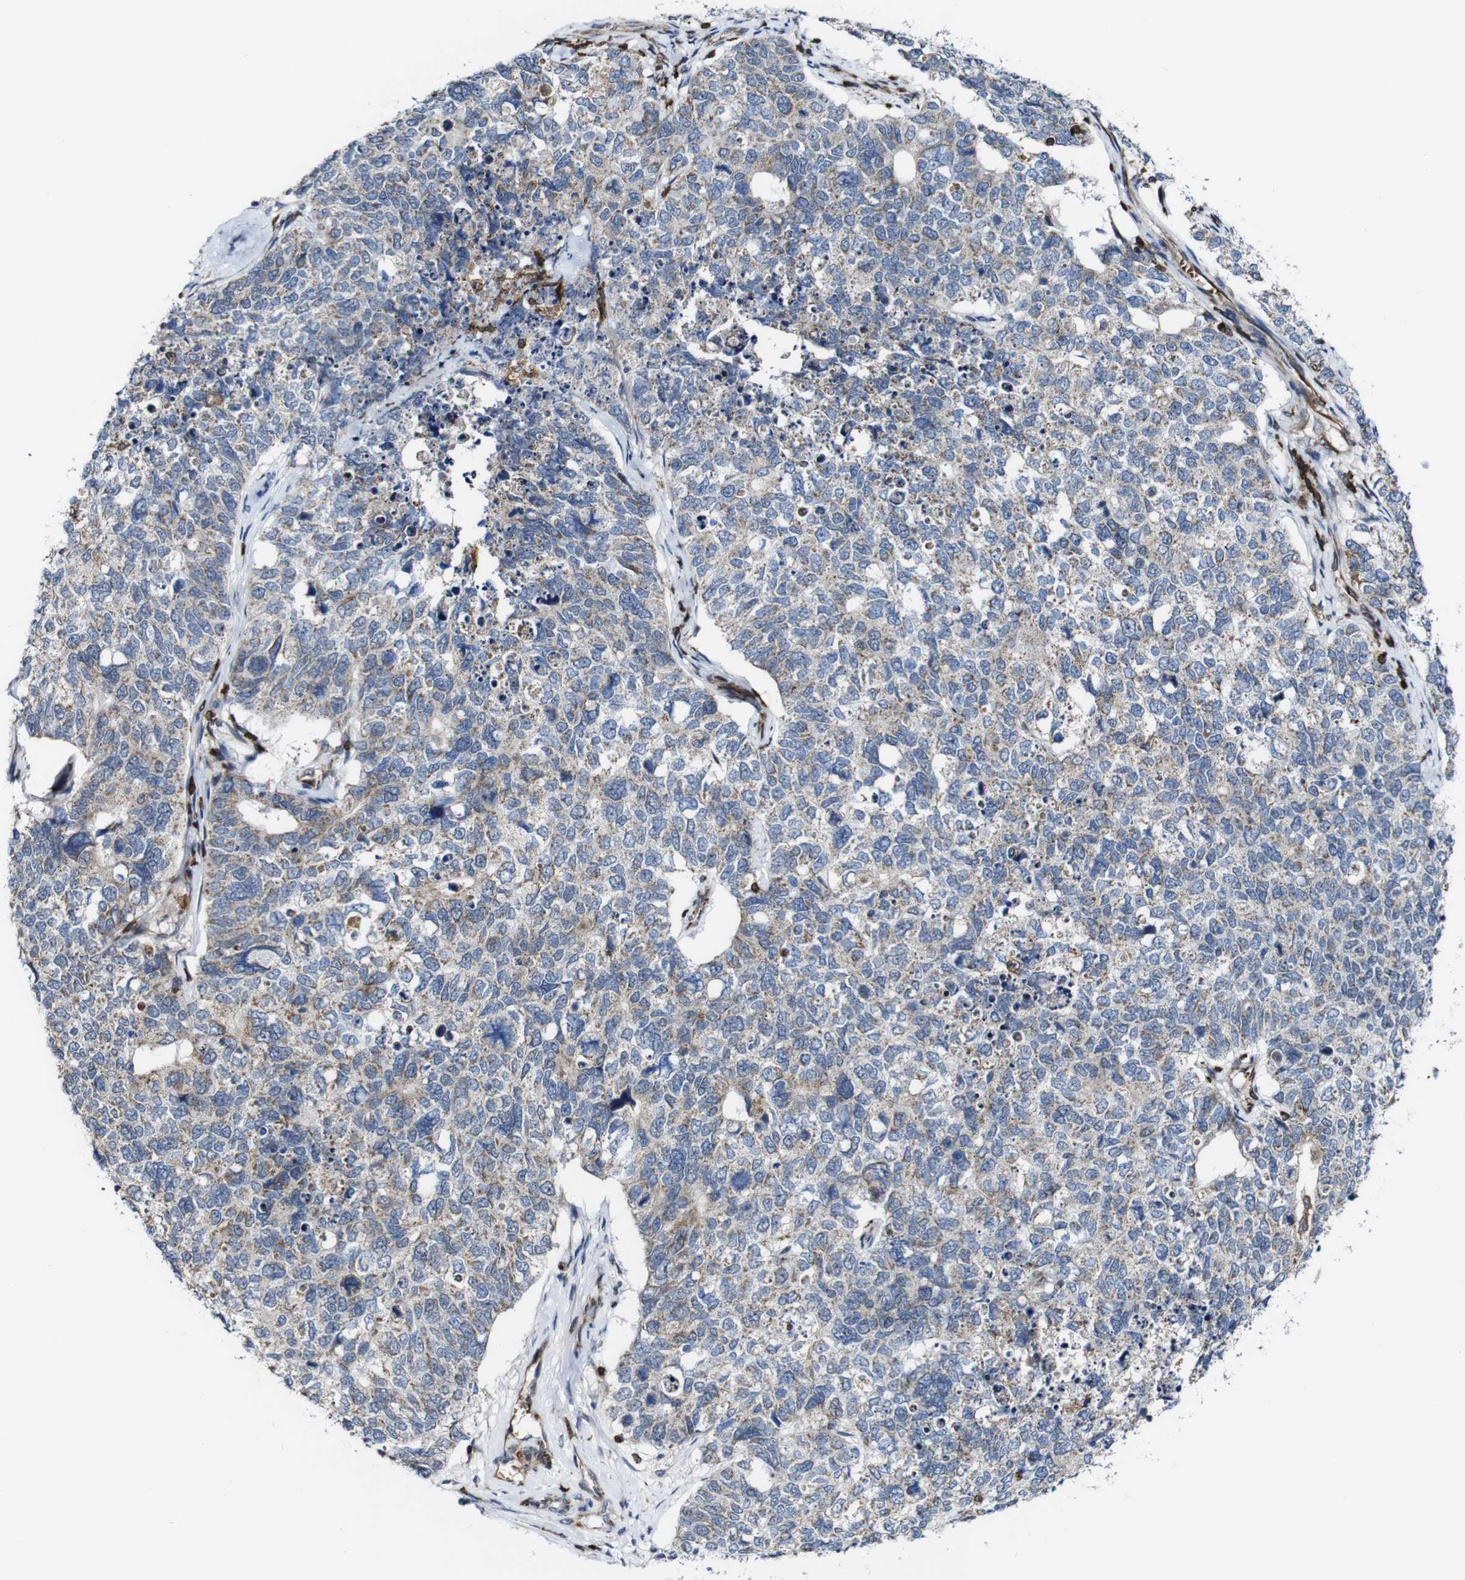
{"staining": {"intensity": "negative", "quantity": "none", "location": "none"}, "tissue": "cervical cancer", "cell_type": "Tumor cells", "image_type": "cancer", "snomed": [{"axis": "morphology", "description": "Squamous cell carcinoma, NOS"}, {"axis": "topography", "description": "Cervix"}], "caption": "The immunohistochemistry image has no significant staining in tumor cells of cervical cancer (squamous cell carcinoma) tissue.", "gene": "JAK2", "patient": {"sex": "female", "age": 63}}